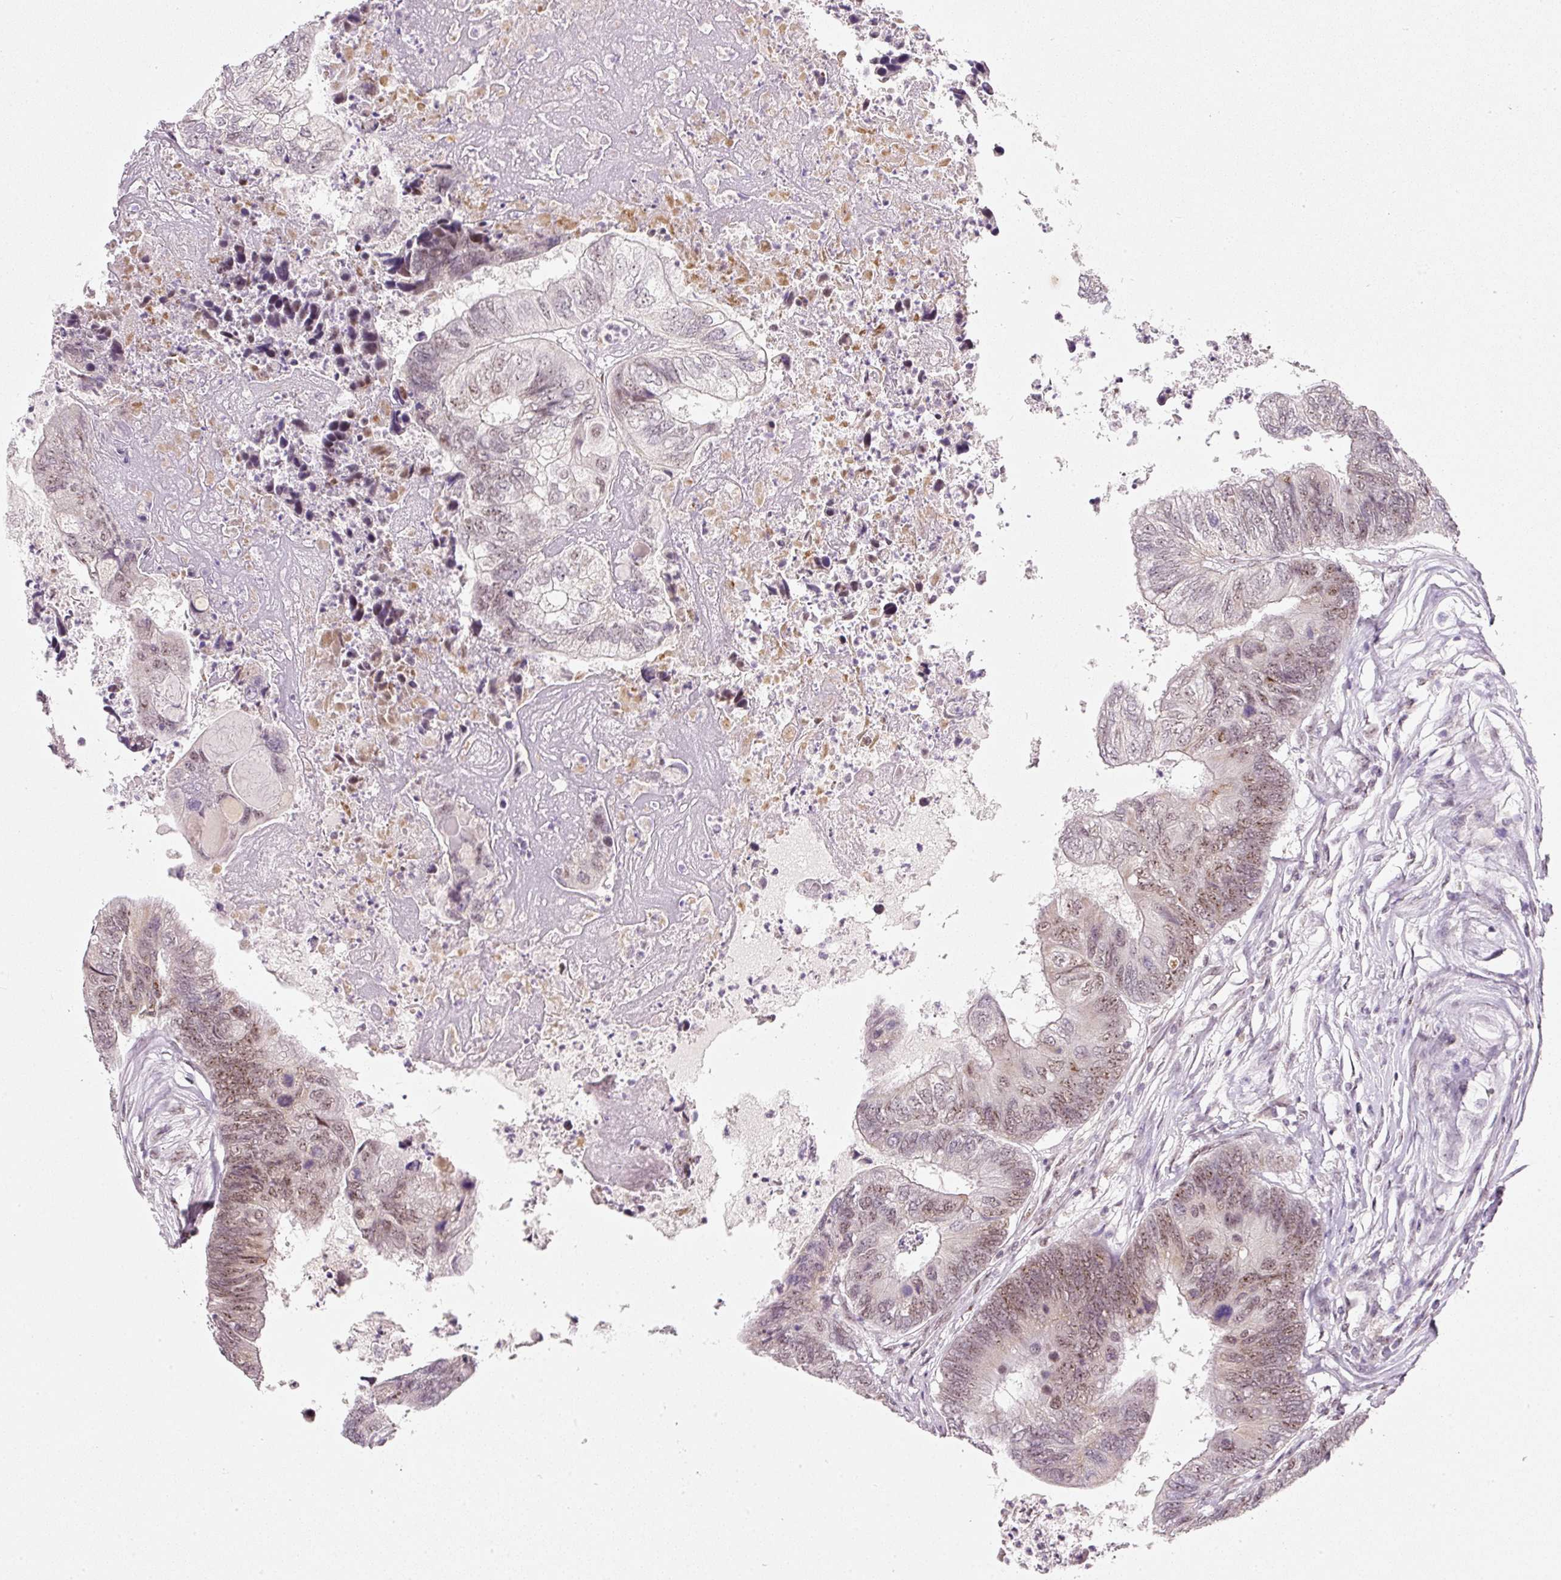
{"staining": {"intensity": "moderate", "quantity": "25%-75%", "location": "nuclear"}, "tissue": "colorectal cancer", "cell_type": "Tumor cells", "image_type": "cancer", "snomed": [{"axis": "morphology", "description": "Adenocarcinoma, NOS"}, {"axis": "topography", "description": "Colon"}], "caption": "An immunohistochemistry image of tumor tissue is shown. Protein staining in brown highlights moderate nuclear positivity in colorectal cancer within tumor cells.", "gene": "FSTL3", "patient": {"sex": "female", "age": 67}}